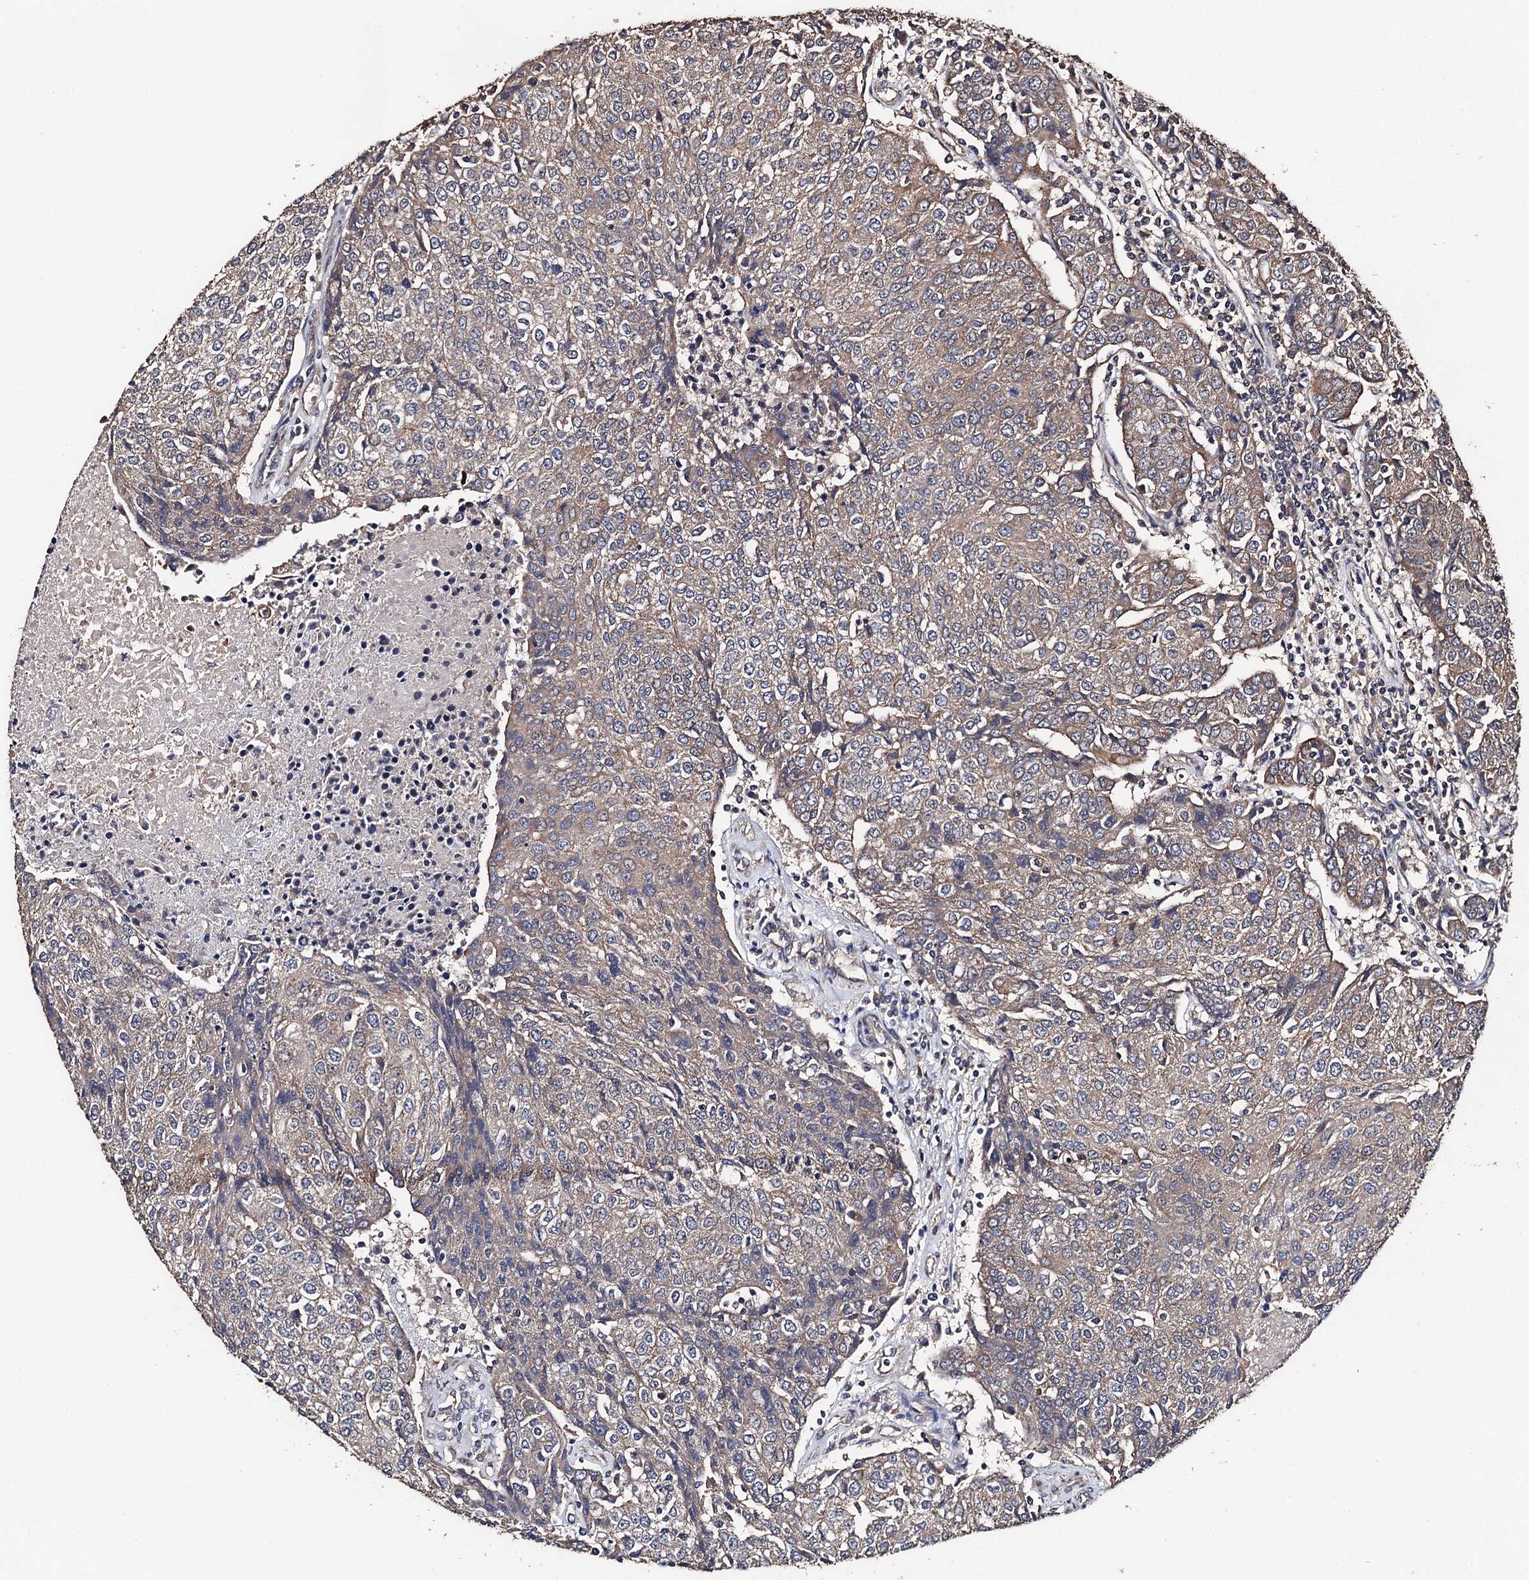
{"staining": {"intensity": "weak", "quantity": ">75%", "location": "cytoplasmic/membranous"}, "tissue": "urothelial cancer", "cell_type": "Tumor cells", "image_type": "cancer", "snomed": [{"axis": "morphology", "description": "Urothelial carcinoma, High grade"}, {"axis": "topography", "description": "Urinary bladder"}], "caption": "The image reveals a brown stain indicating the presence of a protein in the cytoplasmic/membranous of tumor cells in high-grade urothelial carcinoma.", "gene": "PPTC7", "patient": {"sex": "female", "age": 85}}